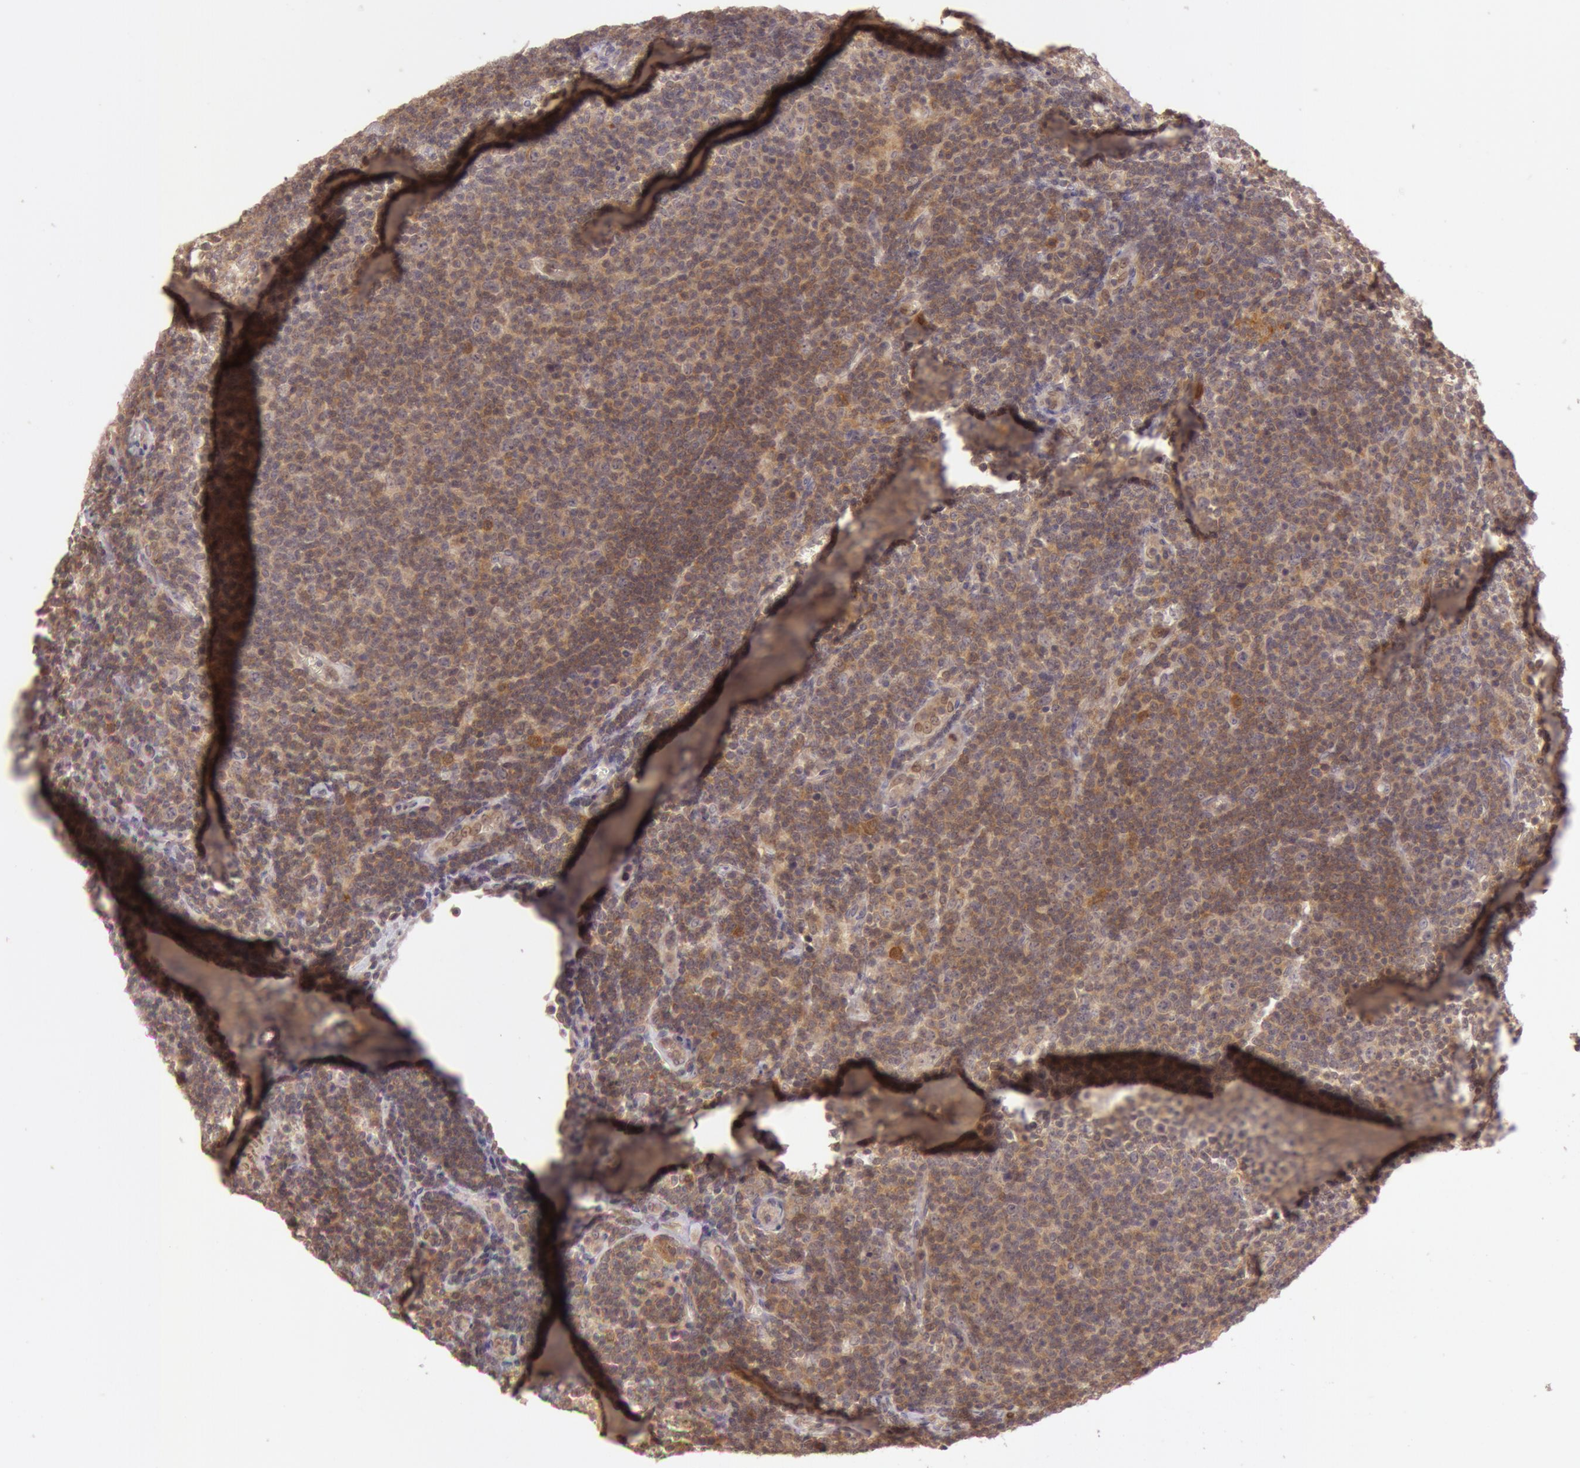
{"staining": {"intensity": "moderate", "quantity": ">75%", "location": "cytoplasmic/membranous"}, "tissue": "lymphoma", "cell_type": "Tumor cells", "image_type": "cancer", "snomed": [{"axis": "morphology", "description": "Malignant lymphoma, non-Hodgkin's type, Low grade"}, {"axis": "topography", "description": "Lymph node"}], "caption": "Immunohistochemistry of low-grade malignant lymphoma, non-Hodgkin's type exhibits medium levels of moderate cytoplasmic/membranous expression in about >75% of tumor cells.", "gene": "ATG2B", "patient": {"sex": "male", "age": 74}}